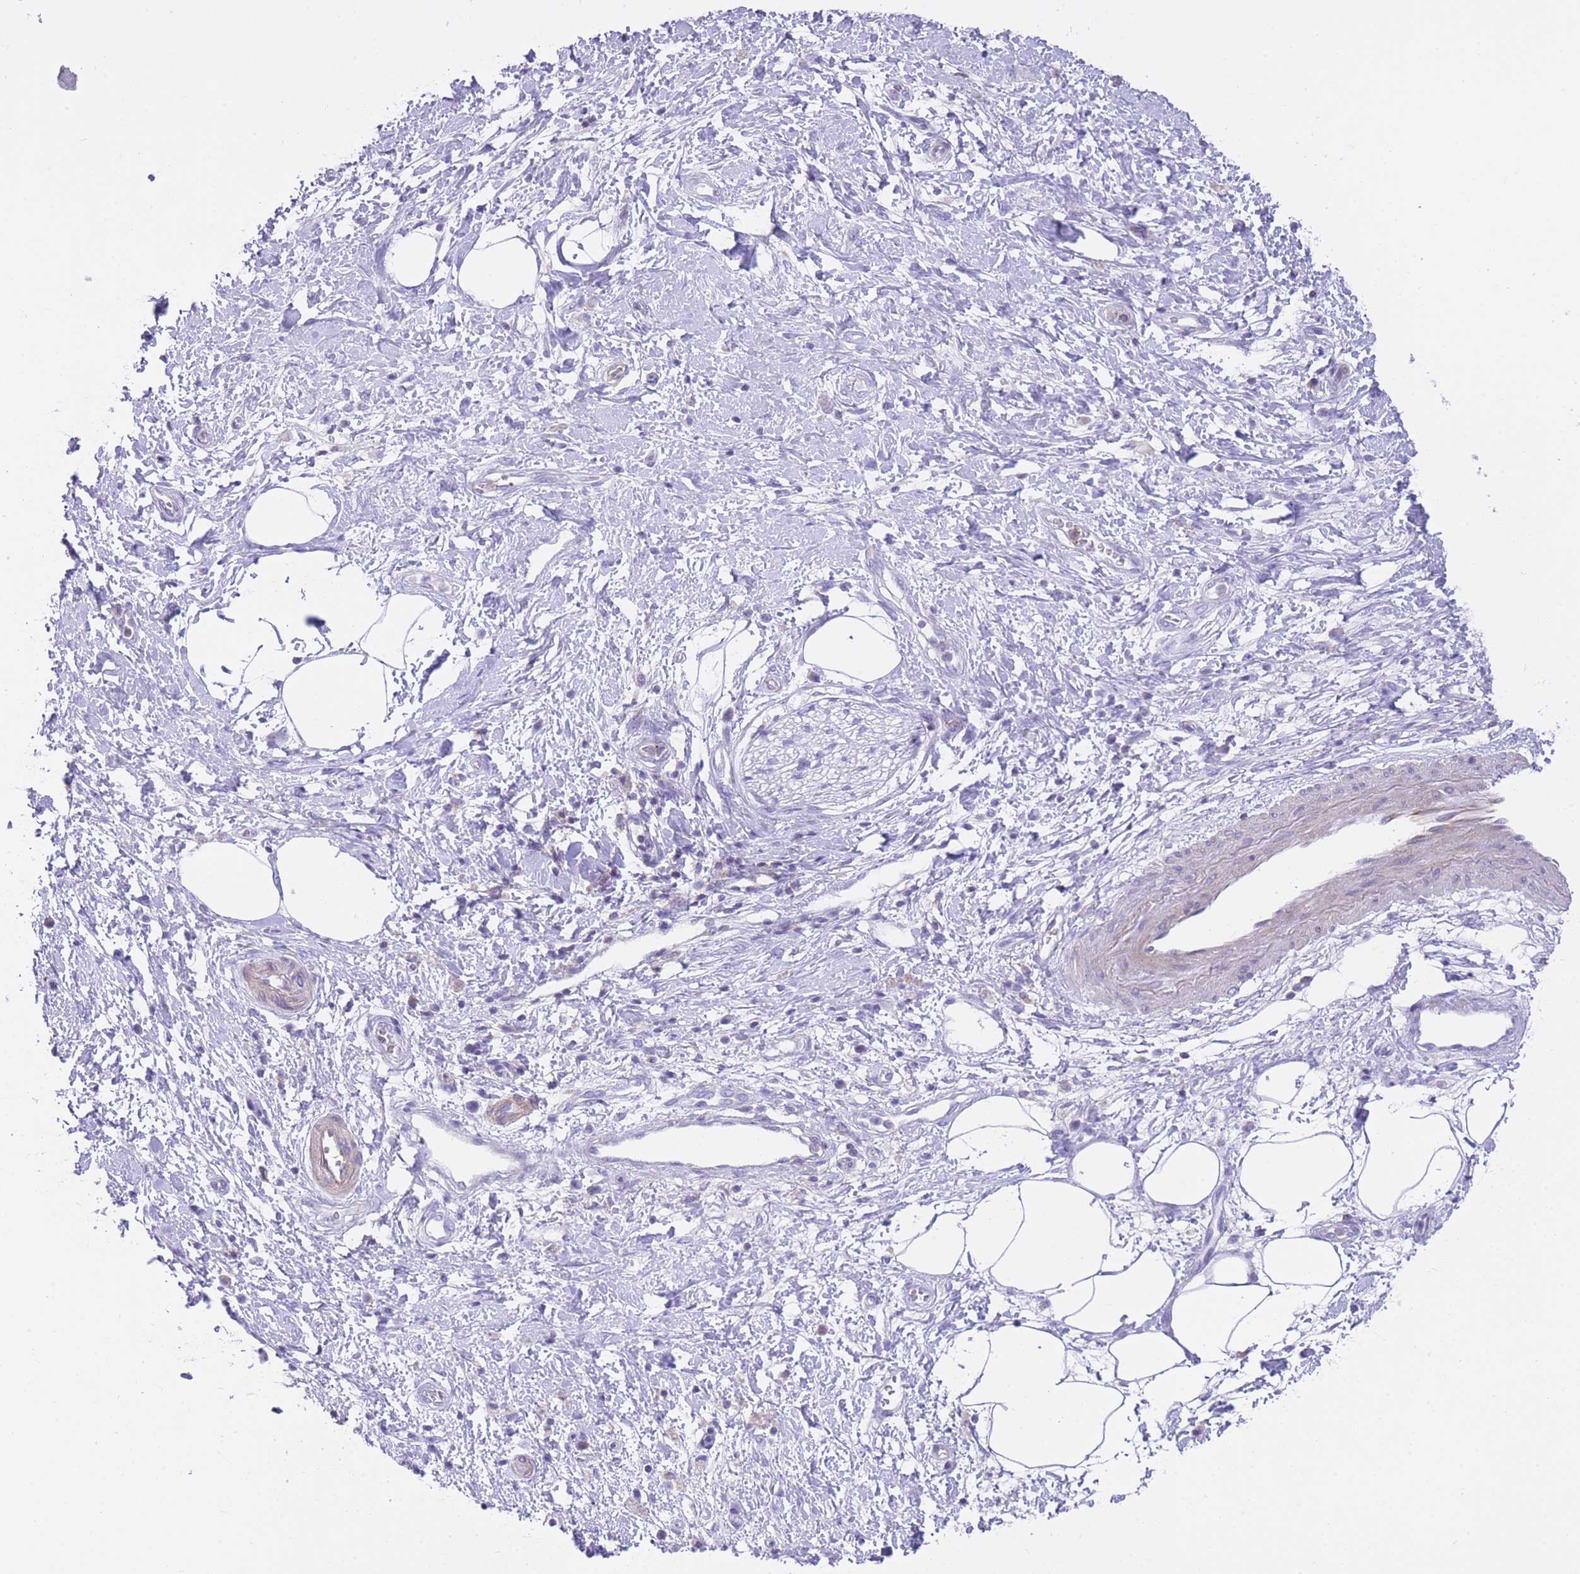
{"staining": {"intensity": "negative", "quantity": "none", "location": "none"}, "tissue": "pancreatic cancer", "cell_type": "Tumor cells", "image_type": "cancer", "snomed": [{"axis": "morphology", "description": "Adenocarcinoma, NOS"}, {"axis": "topography", "description": "Pancreas"}], "caption": "Pancreatic cancer (adenocarcinoma) was stained to show a protein in brown. There is no significant expression in tumor cells.", "gene": "LDB3", "patient": {"sex": "male", "age": 68}}